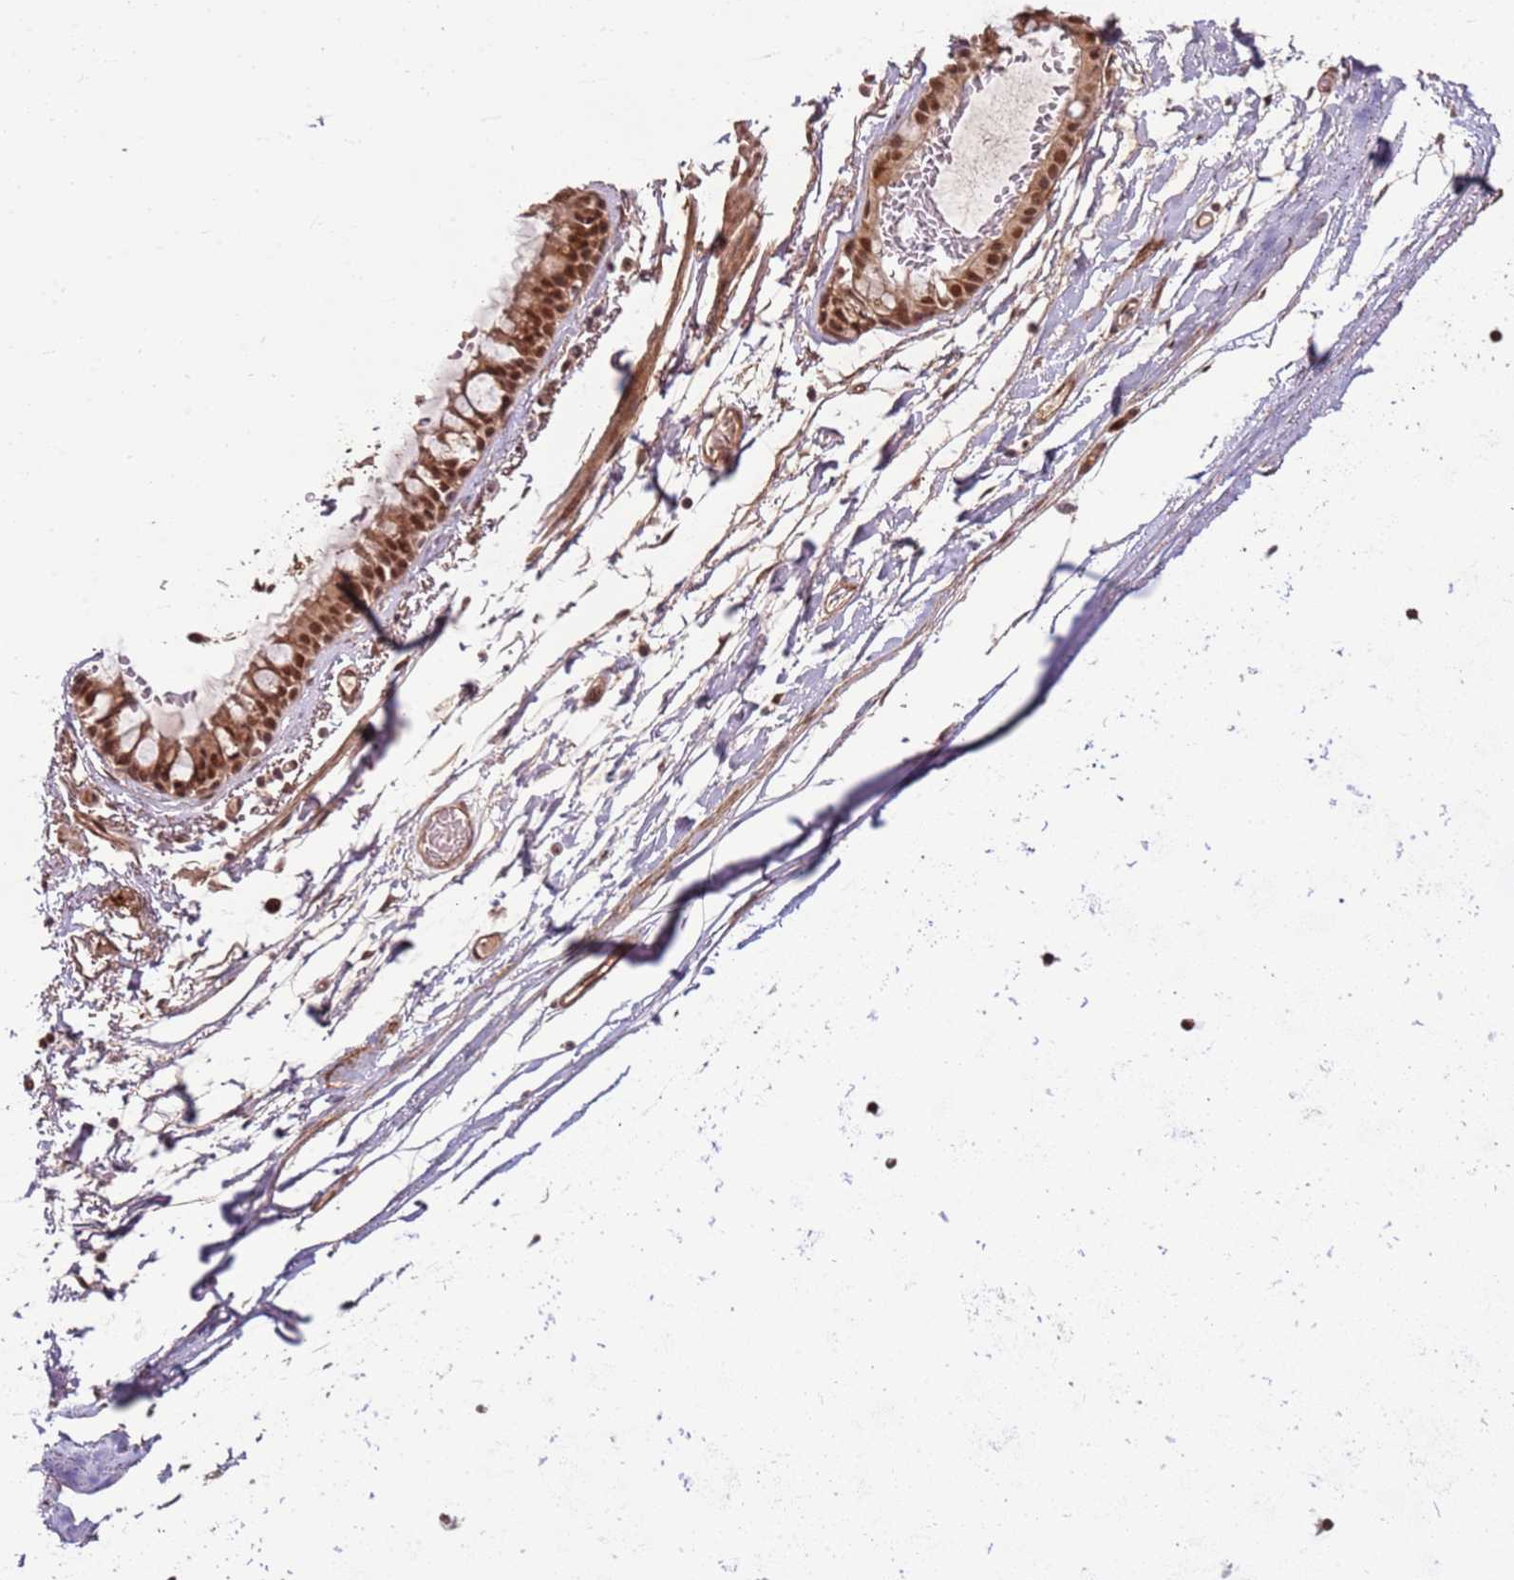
{"staining": {"intensity": "moderate", "quantity": ">75%", "location": "nuclear"}, "tissue": "bronchus", "cell_type": "Respiratory epithelial cells", "image_type": "normal", "snomed": [{"axis": "morphology", "description": "Normal tissue, NOS"}, {"axis": "topography", "description": "Cartilage tissue"}], "caption": "Moderate nuclear protein positivity is seen in approximately >75% of respiratory epithelial cells in bronchus. (Stains: DAB in brown, nuclei in blue, Microscopy: brightfield microscopy at high magnification).", "gene": "POLR3H", "patient": {"sex": "male", "age": 63}}